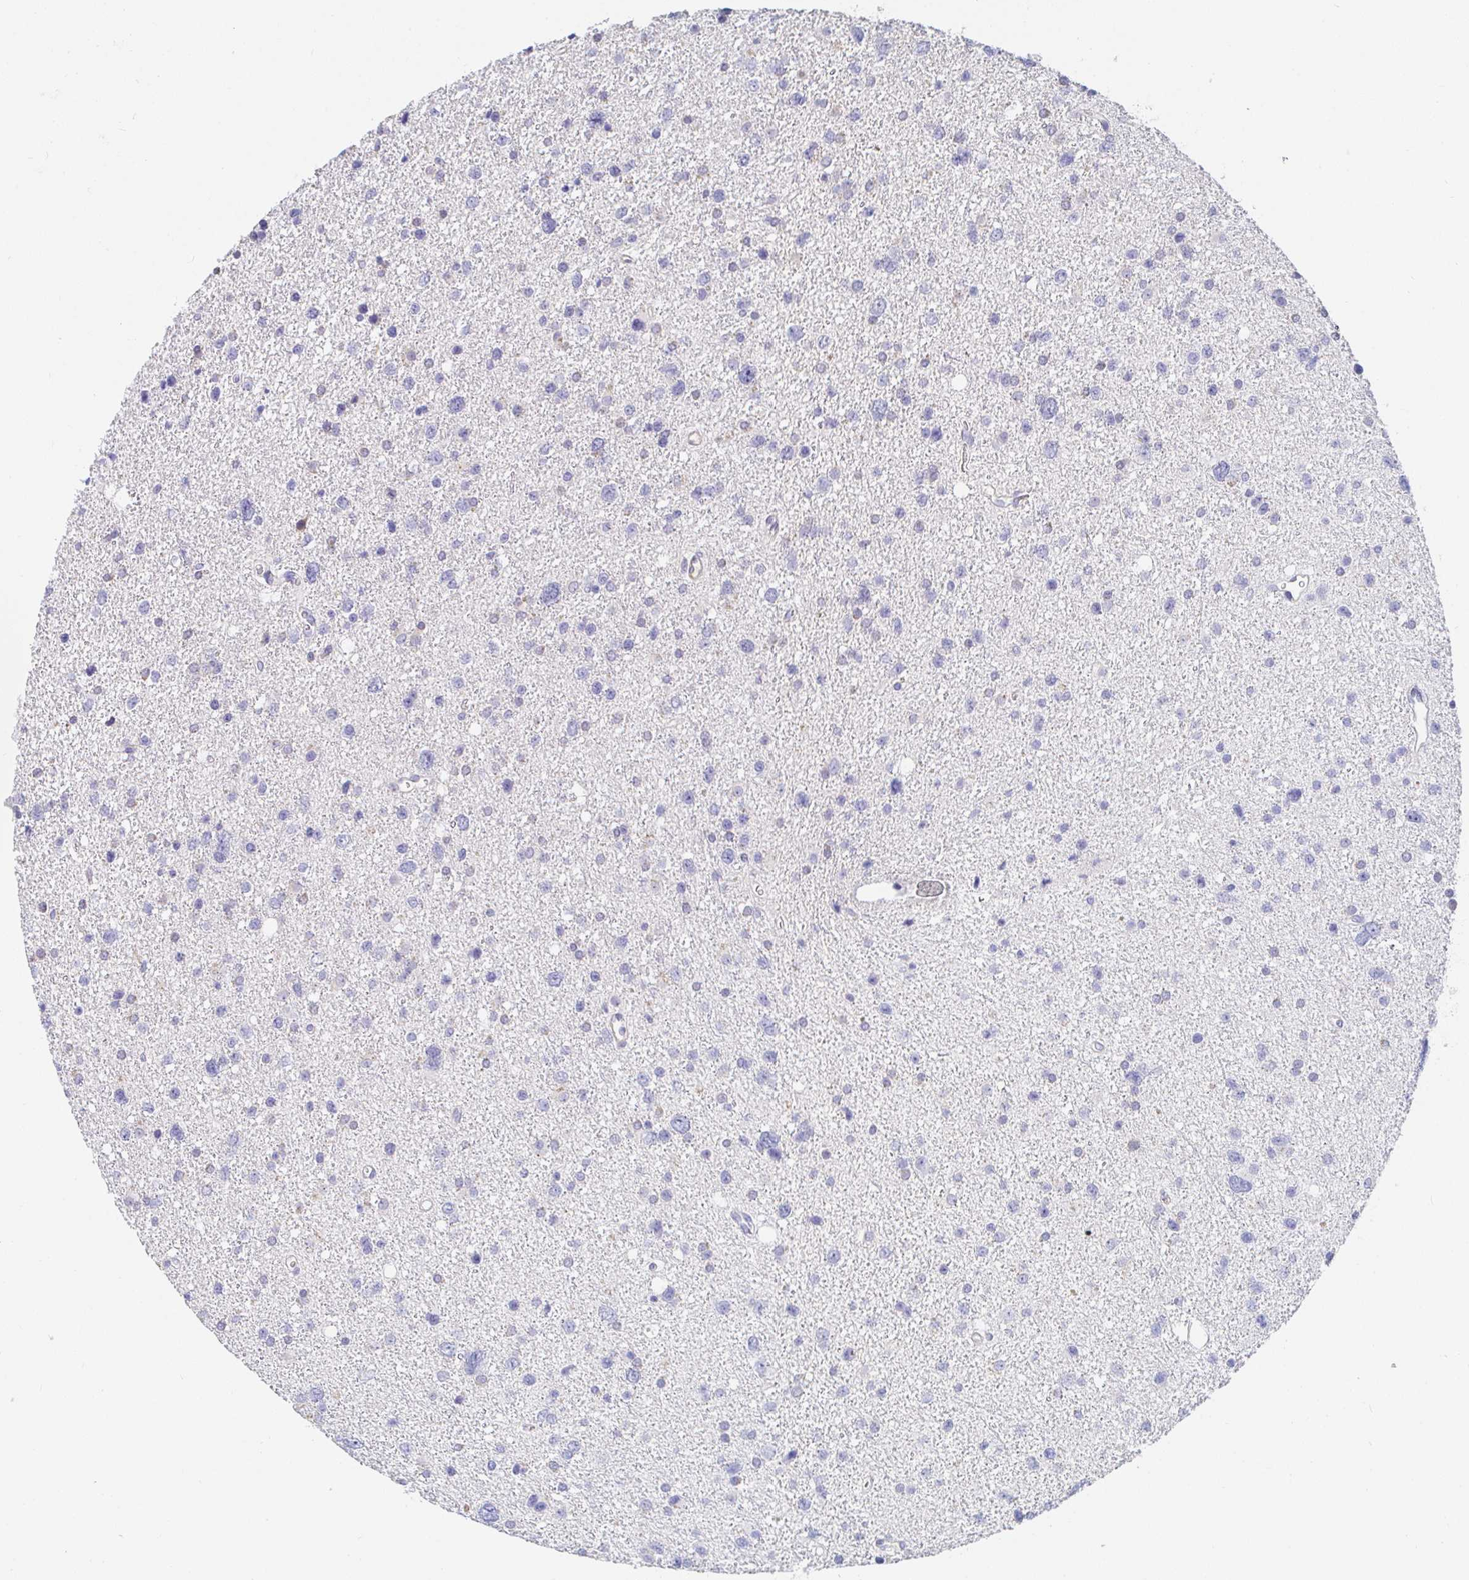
{"staining": {"intensity": "negative", "quantity": "none", "location": "none"}, "tissue": "glioma", "cell_type": "Tumor cells", "image_type": "cancer", "snomed": [{"axis": "morphology", "description": "Glioma, malignant, Low grade"}, {"axis": "topography", "description": "Brain"}], "caption": "There is no significant expression in tumor cells of glioma.", "gene": "PDE6B", "patient": {"sex": "female", "age": 55}}